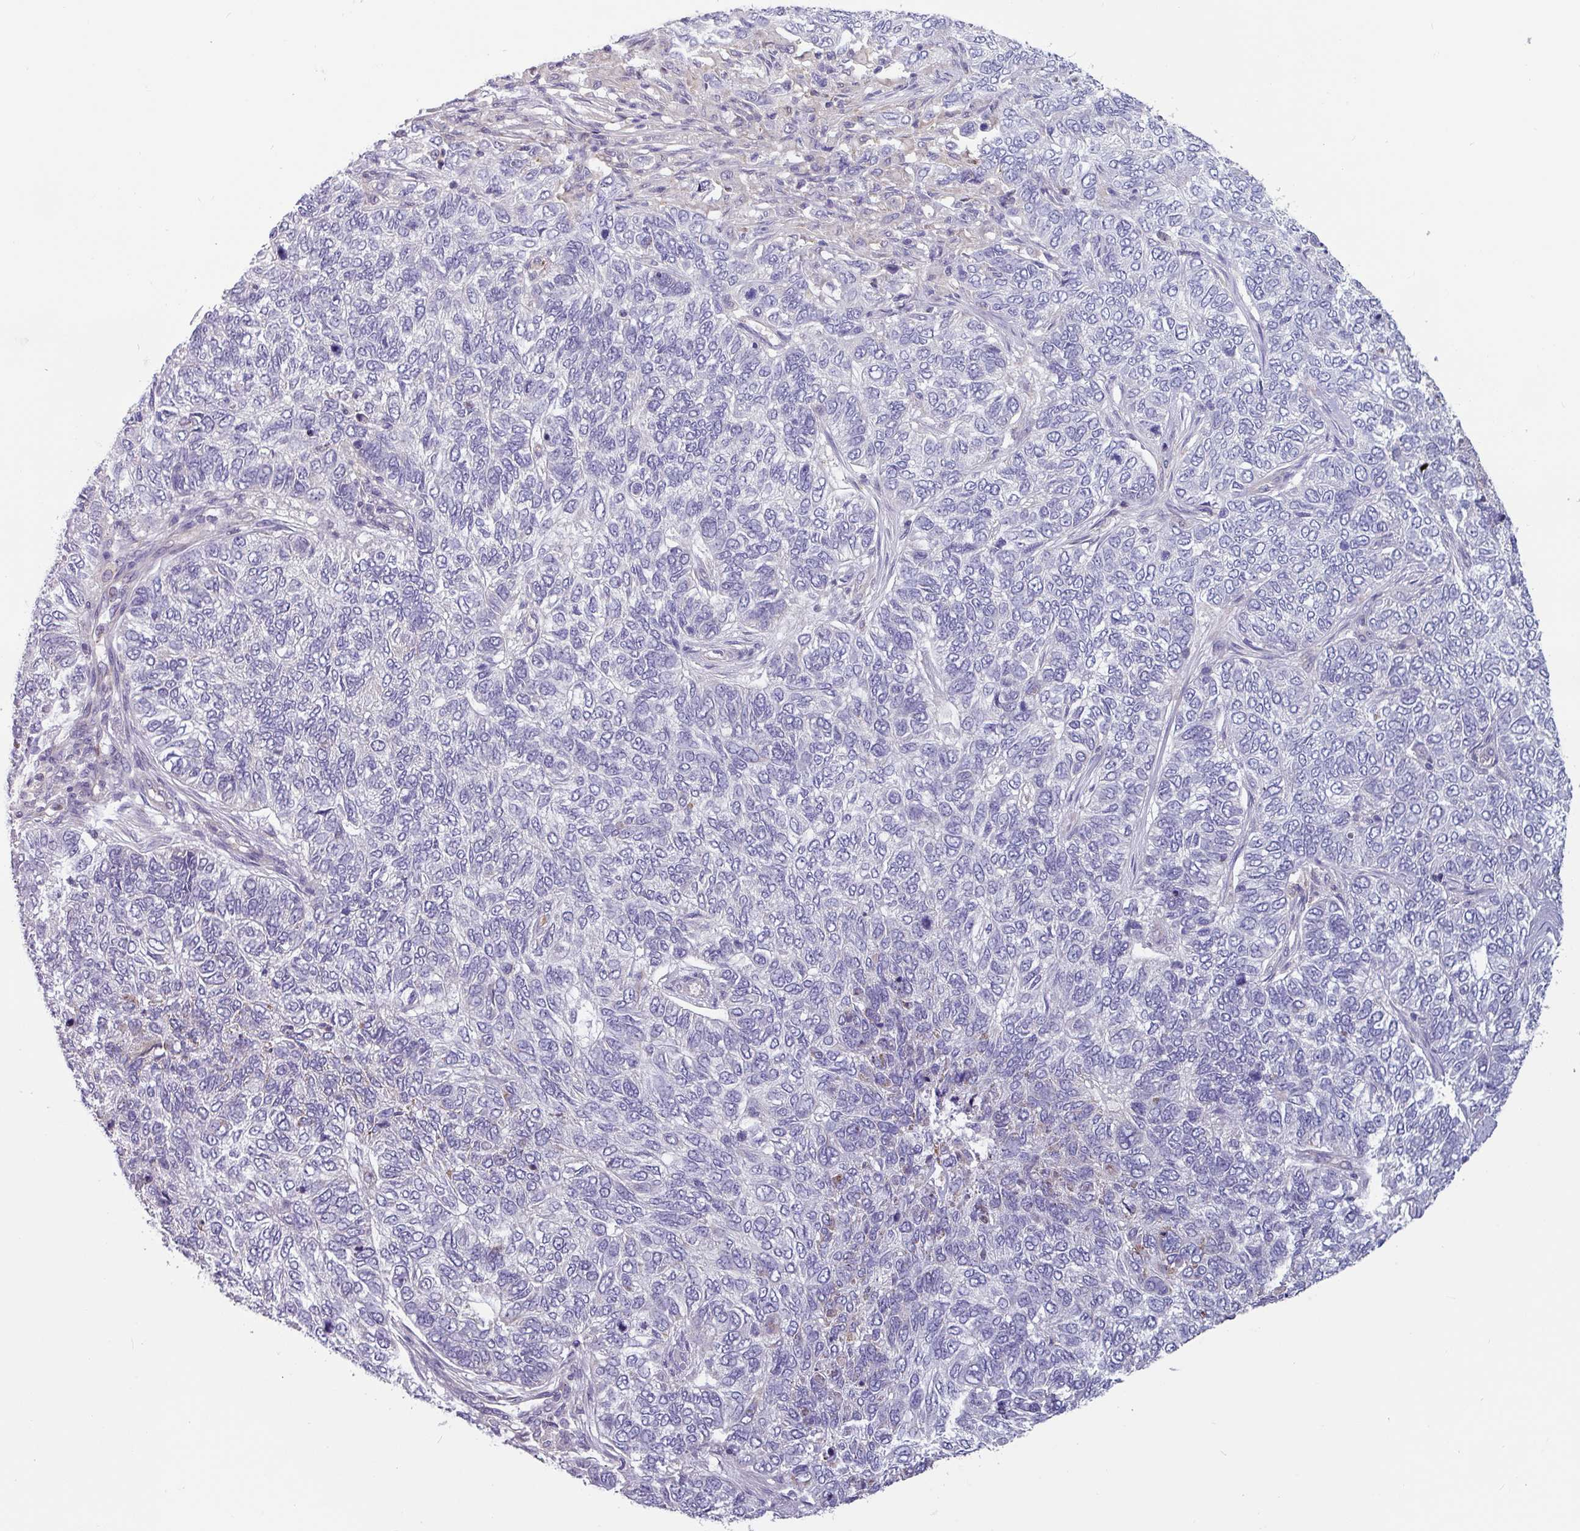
{"staining": {"intensity": "negative", "quantity": "none", "location": "none"}, "tissue": "skin cancer", "cell_type": "Tumor cells", "image_type": "cancer", "snomed": [{"axis": "morphology", "description": "Basal cell carcinoma"}, {"axis": "topography", "description": "Skin"}], "caption": "The photomicrograph demonstrates no significant expression in tumor cells of basal cell carcinoma (skin).", "gene": "CAMK1", "patient": {"sex": "female", "age": 65}}